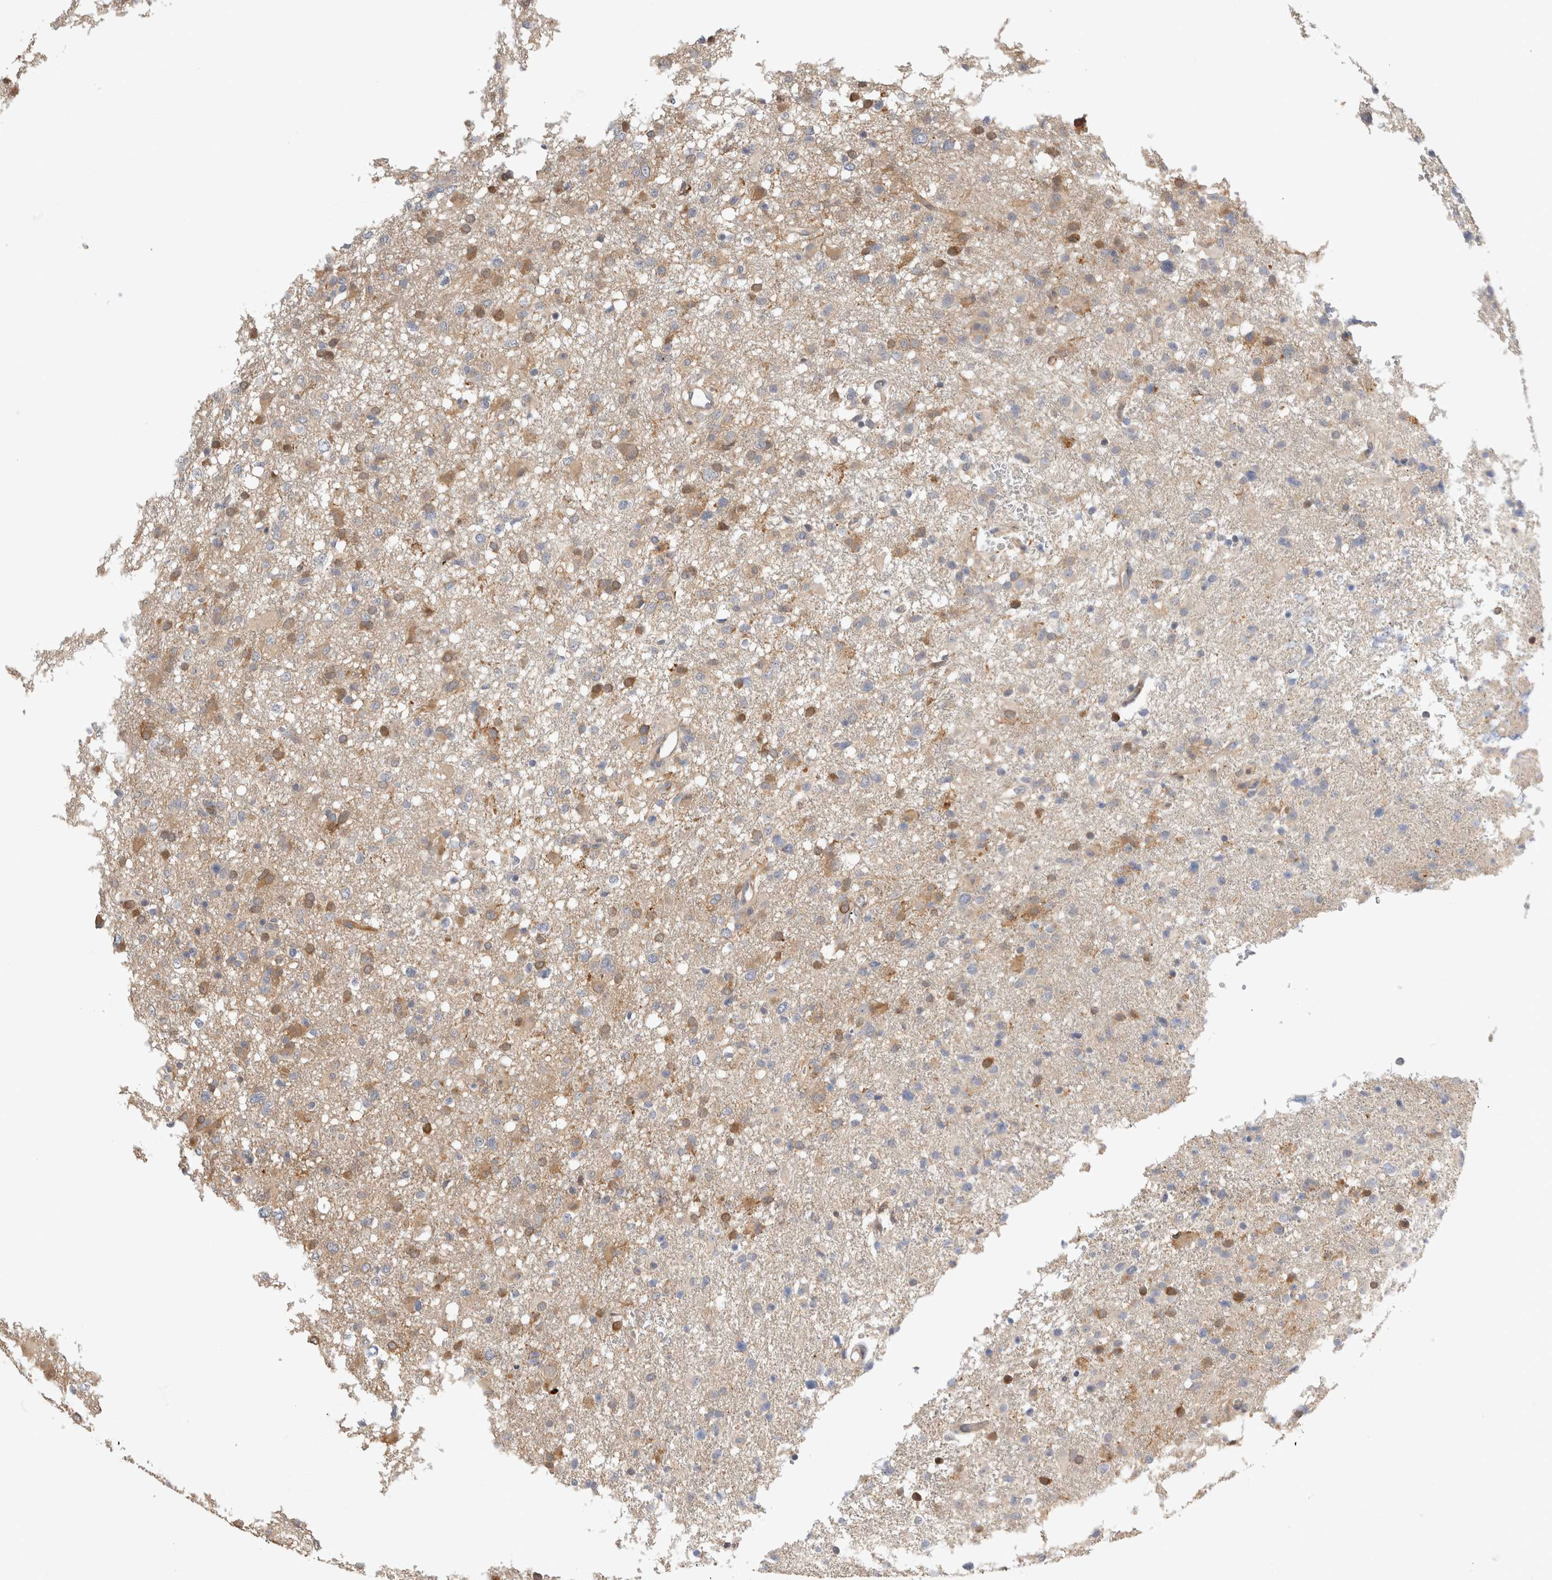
{"staining": {"intensity": "moderate", "quantity": "<25%", "location": "cytoplasmic/membranous"}, "tissue": "glioma", "cell_type": "Tumor cells", "image_type": "cancer", "snomed": [{"axis": "morphology", "description": "Glioma, malignant, High grade"}, {"axis": "topography", "description": "Brain"}], "caption": "Protein staining of glioma tissue reveals moderate cytoplasmic/membranous positivity in approximately <25% of tumor cells. (Brightfield microscopy of DAB IHC at high magnification).", "gene": "PGM1", "patient": {"sex": "female", "age": 57}}